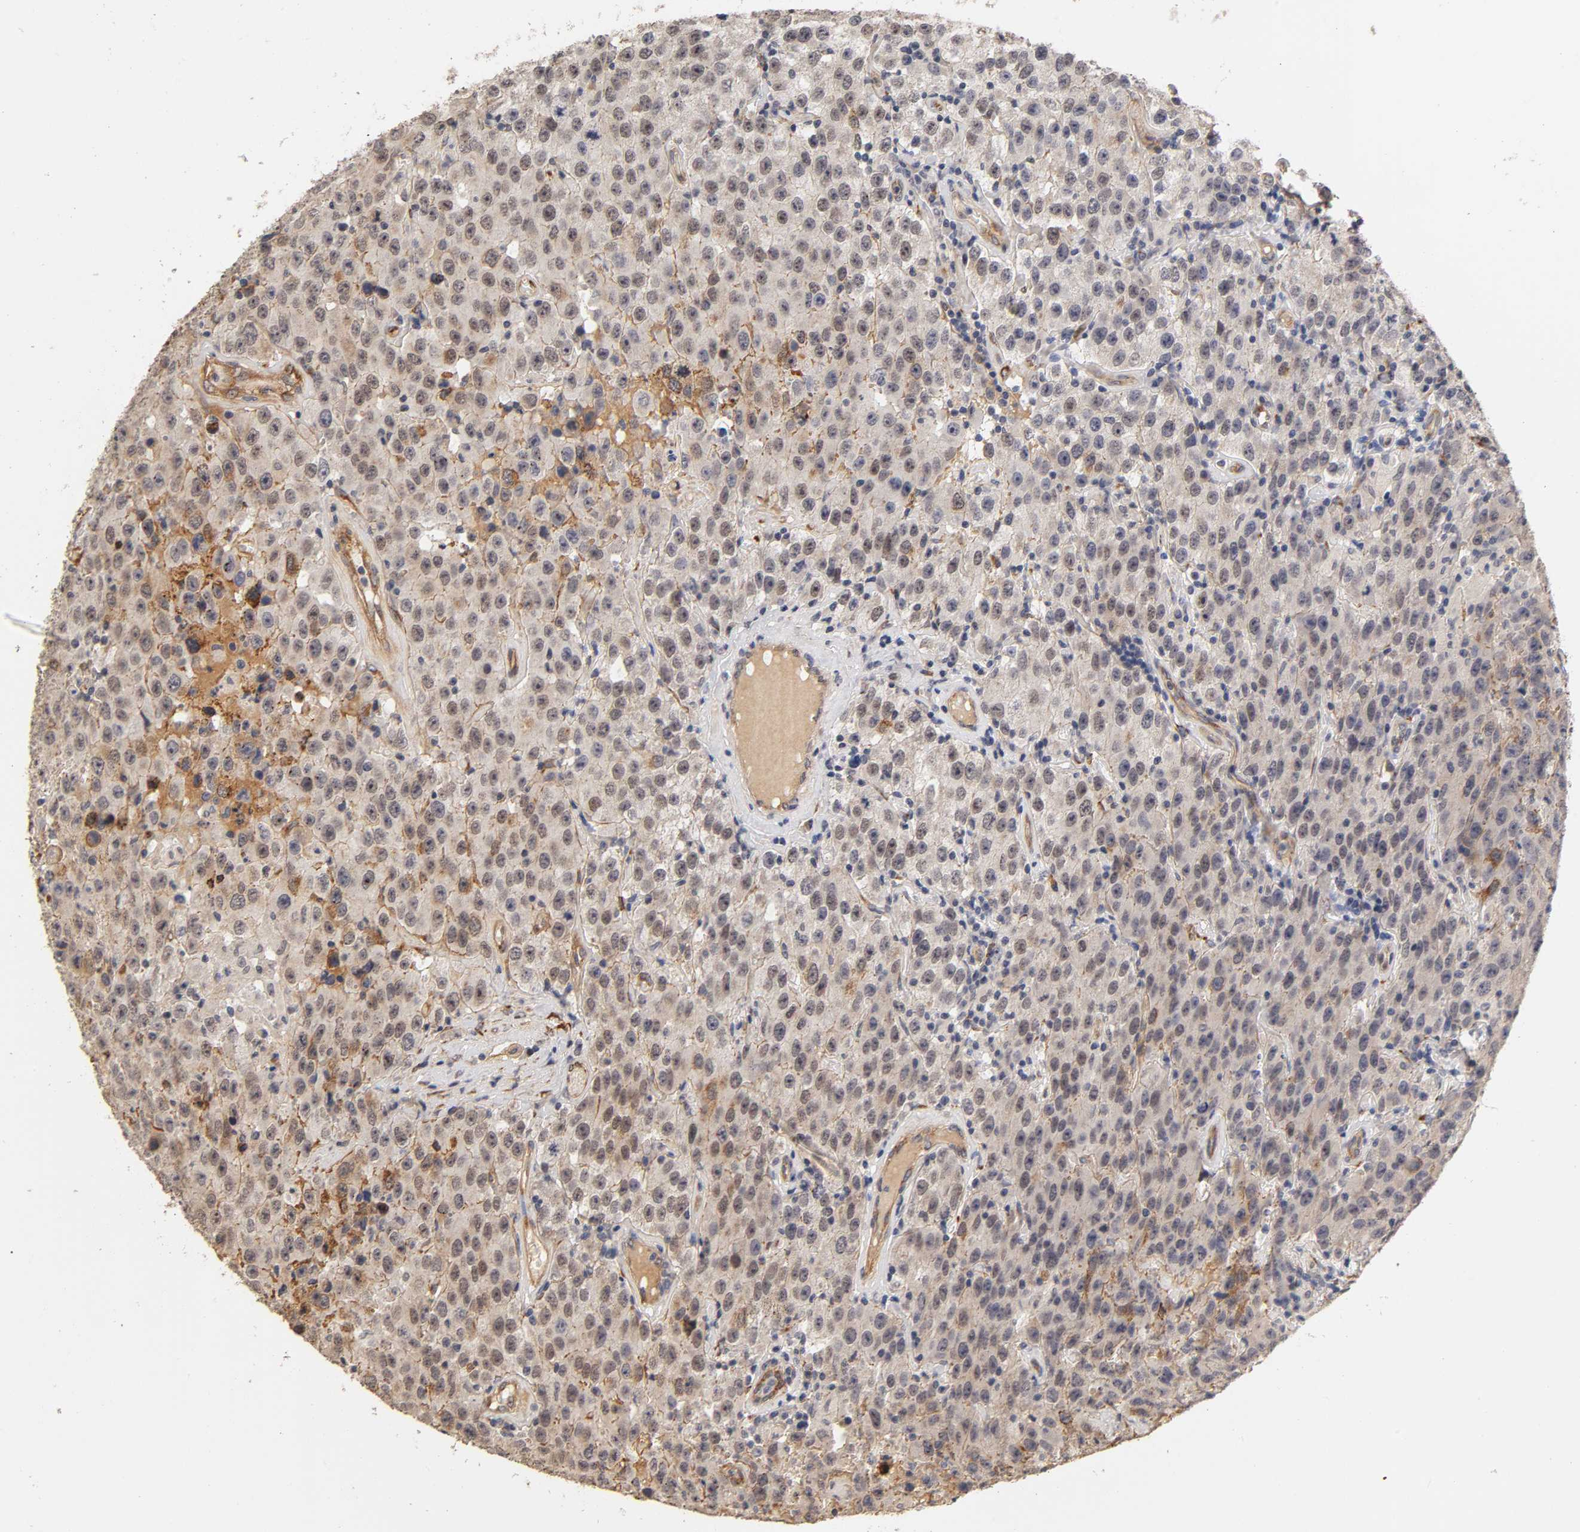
{"staining": {"intensity": "weak", "quantity": "<25%", "location": "cytoplasmic/membranous"}, "tissue": "testis cancer", "cell_type": "Tumor cells", "image_type": "cancer", "snomed": [{"axis": "morphology", "description": "Seminoma, NOS"}, {"axis": "topography", "description": "Testis"}], "caption": "IHC image of human seminoma (testis) stained for a protein (brown), which shows no expression in tumor cells.", "gene": "LAMB1", "patient": {"sex": "male", "age": 52}}